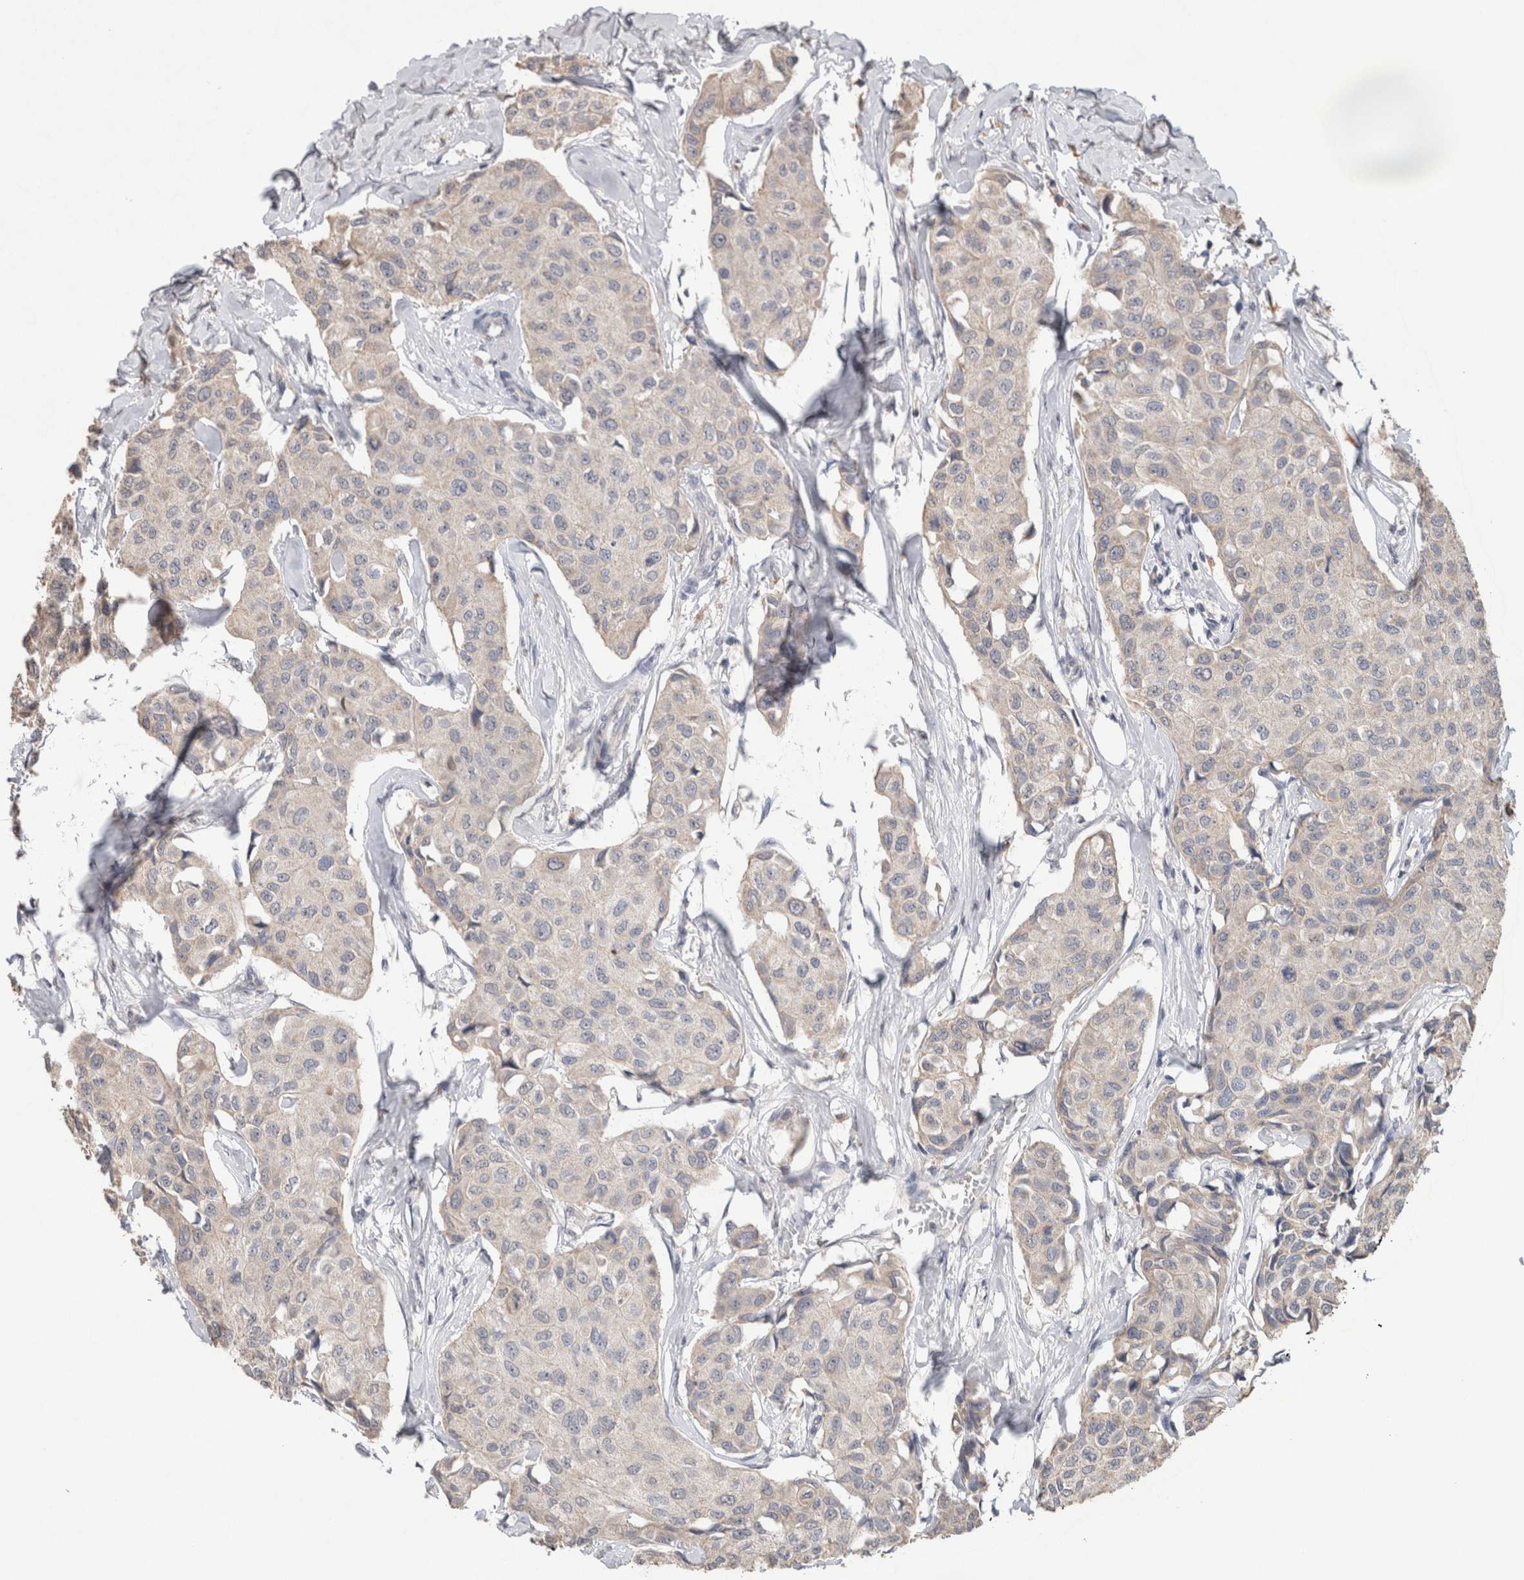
{"staining": {"intensity": "negative", "quantity": "none", "location": "none"}, "tissue": "breast cancer", "cell_type": "Tumor cells", "image_type": "cancer", "snomed": [{"axis": "morphology", "description": "Duct carcinoma"}, {"axis": "topography", "description": "Breast"}], "caption": "This is a histopathology image of immunohistochemistry (IHC) staining of breast cancer (invasive ductal carcinoma), which shows no expression in tumor cells.", "gene": "FABP7", "patient": {"sex": "female", "age": 80}}